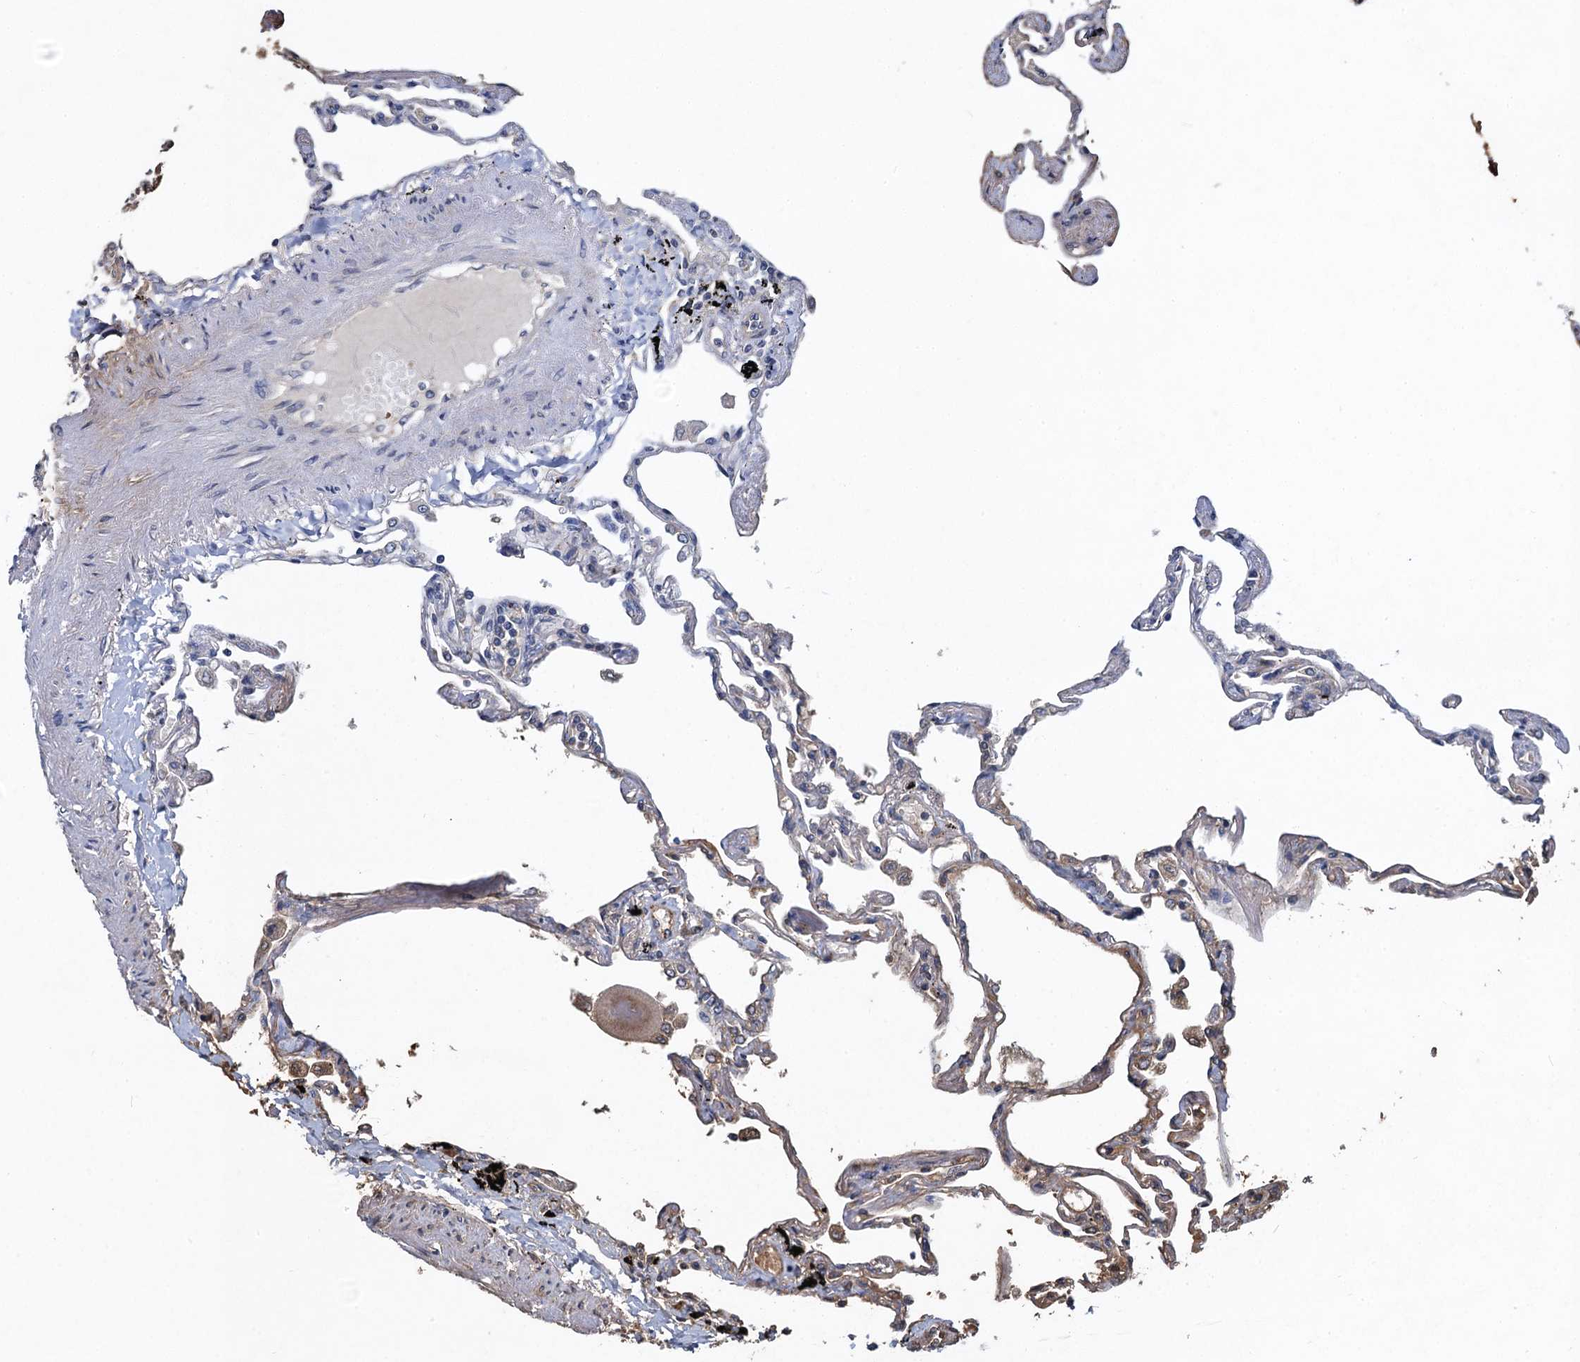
{"staining": {"intensity": "weak", "quantity": "<25%", "location": "cytoplasmic/membranous"}, "tissue": "lung", "cell_type": "Alveolar cells", "image_type": "normal", "snomed": [{"axis": "morphology", "description": "Normal tissue, NOS"}, {"axis": "topography", "description": "Lung"}], "caption": "High magnification brightfield microscopy of benign lung stained with DAB (brown) and counterstained with hematoxylin (blue): alveolar cells show no significant positivity.", "gene": "SNAP29", "patient": {"sex": "female", "age": 67}}